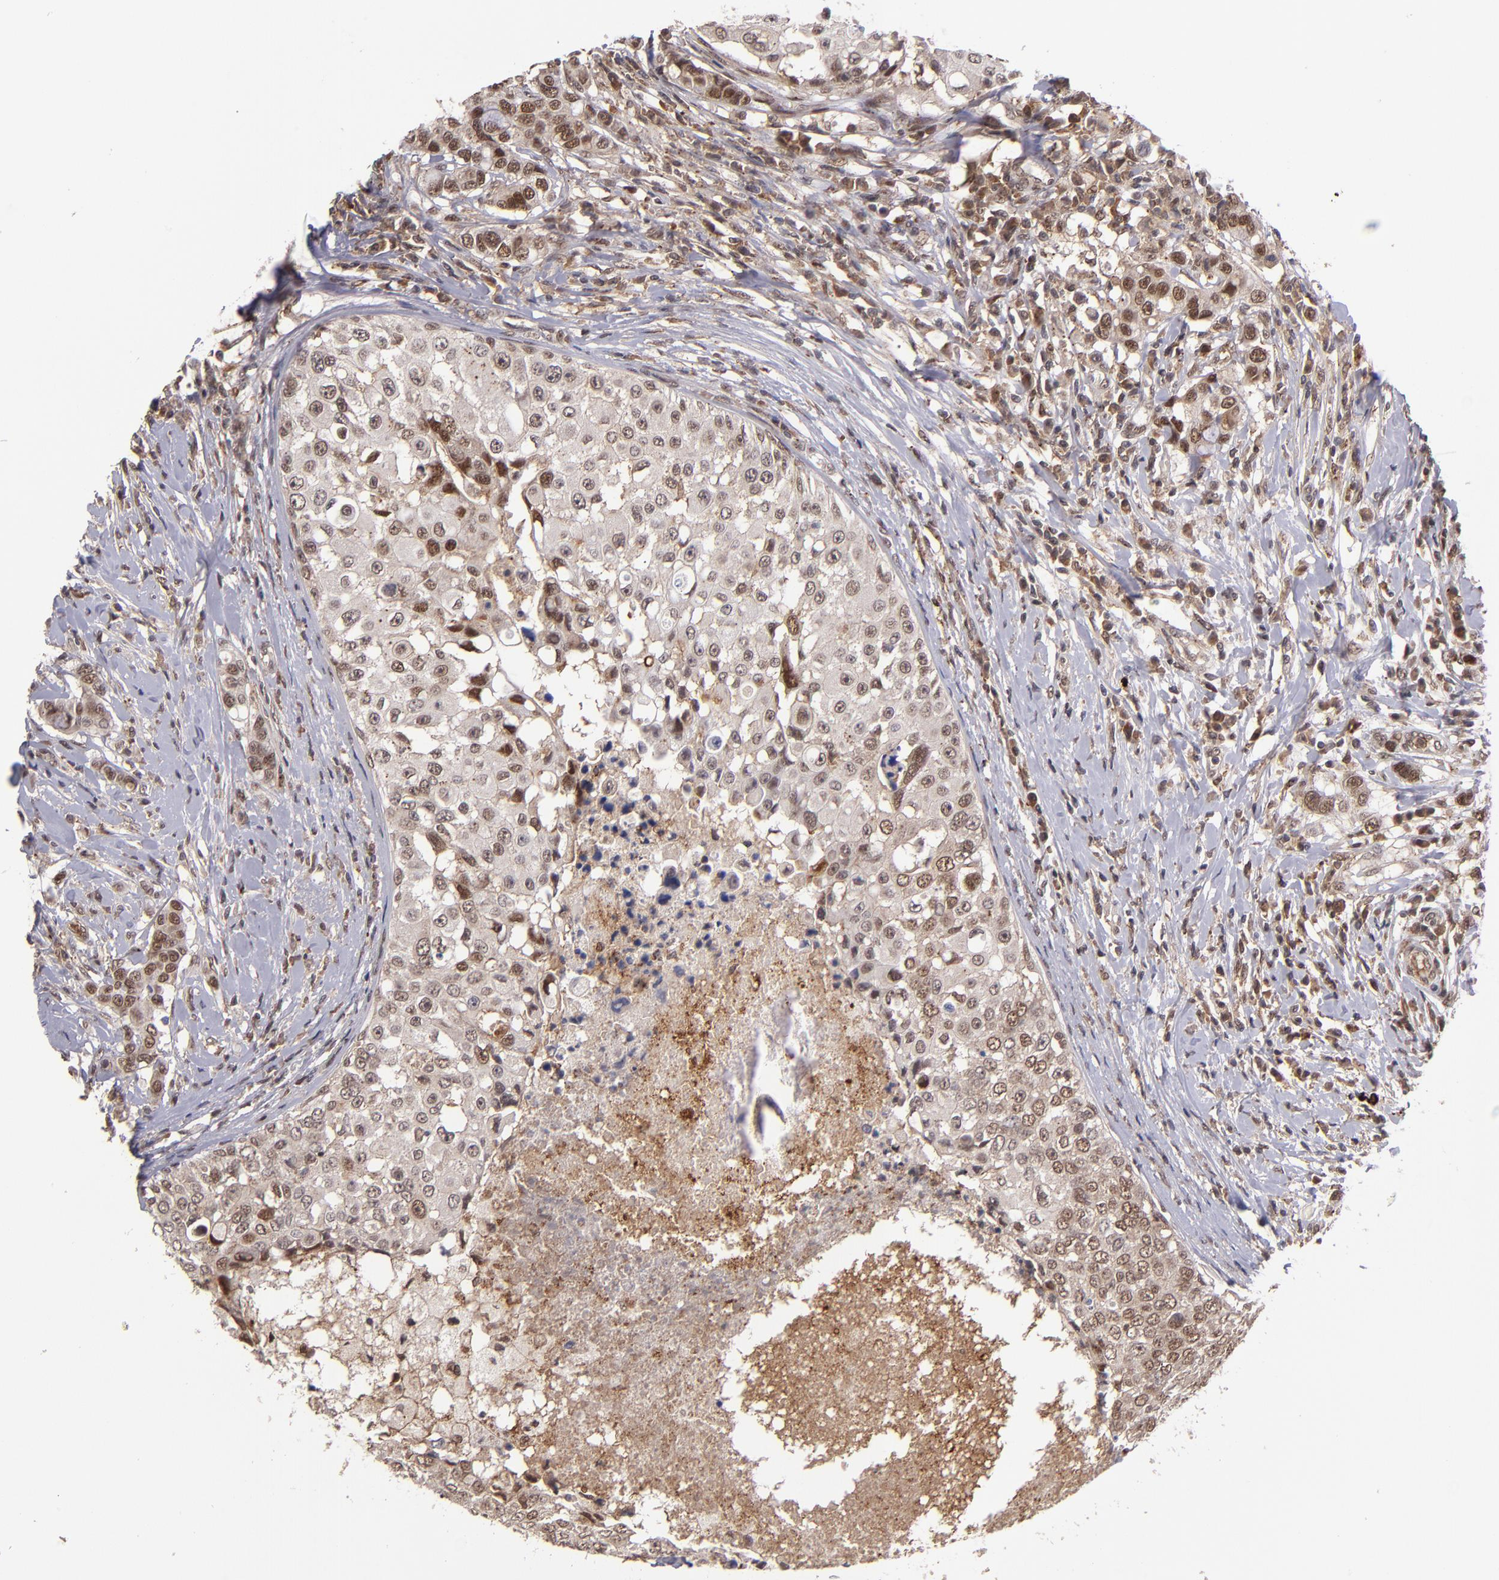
{"staining": {"intensity": "moderate", "quantity": ">75%", "location": "cytoplasmic/membranous,nuclear"}, "tissue": "breast cancer", "cell_type": "Tumor cells", "image_type": "cancer", "snomed": [{"axis": "morphology", "description": "Duct carcinoma"}, {"axis": "topography", "description": "Breast"}], "caption": "Brown immunohistochemical staining in breast cancer (invasive ductal carcinoma) displays moderate cytoplasmic/membranous and nuclear staining in about >75% of tumor cells.", "gene": "EP300", "patient": {"sex": "female", "age": 27}}